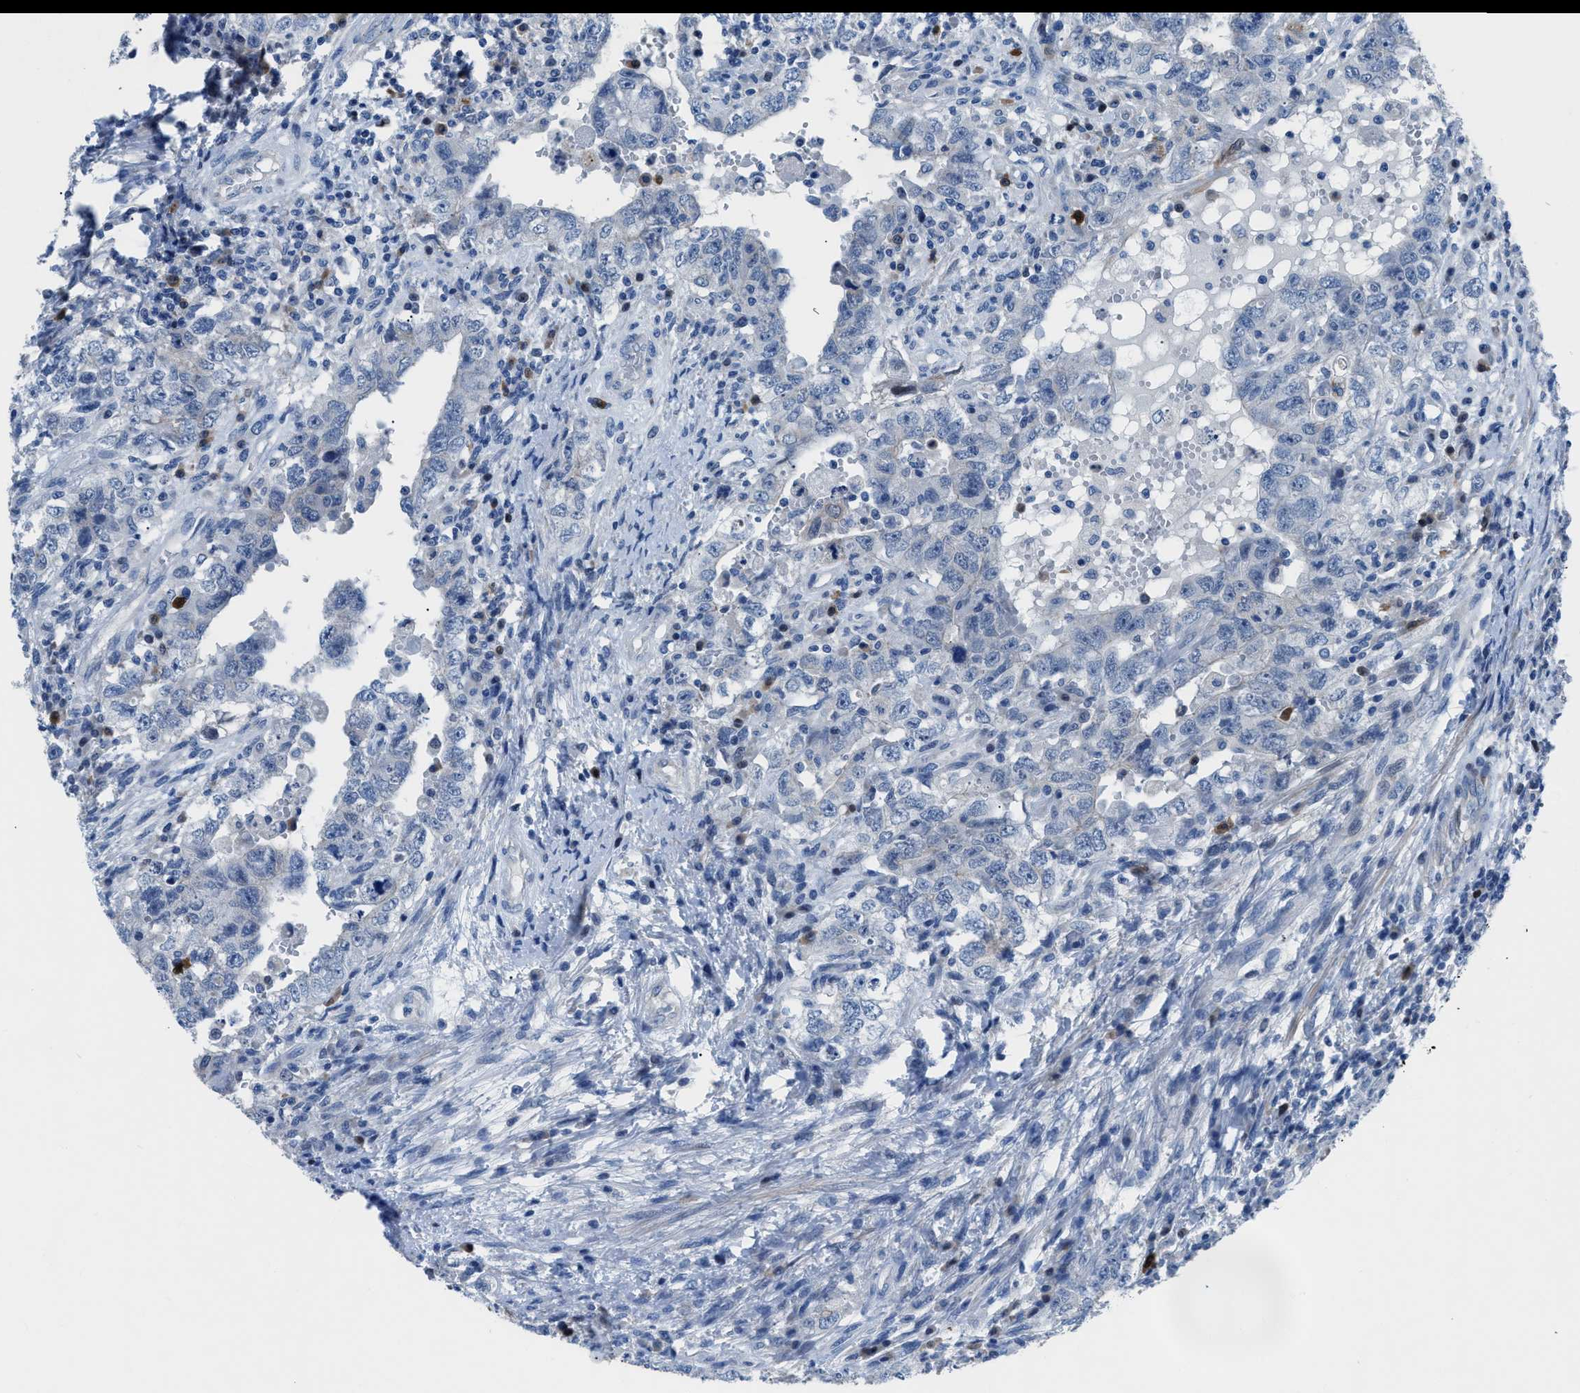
{"staining": {"intensity": "negative", "quantity": "none", "location": "none"}, "tissue": "testis cancer", "cell_type": "Tumor cells", "image_type": "cancer", "snomed": [{"axis": "morphology", "description": "Carcinoma, Embryonal, NOS"}, {"axis": "topography", "description": "Testis"}], "caption": "DAB (3,3'-diaminobenzidine) immunohistochemical staining of human testis cancer demonstrates no significant positivity in tumor cells.", "gene": "UAP1", "patient": {"sex": "male", "age": 26}}